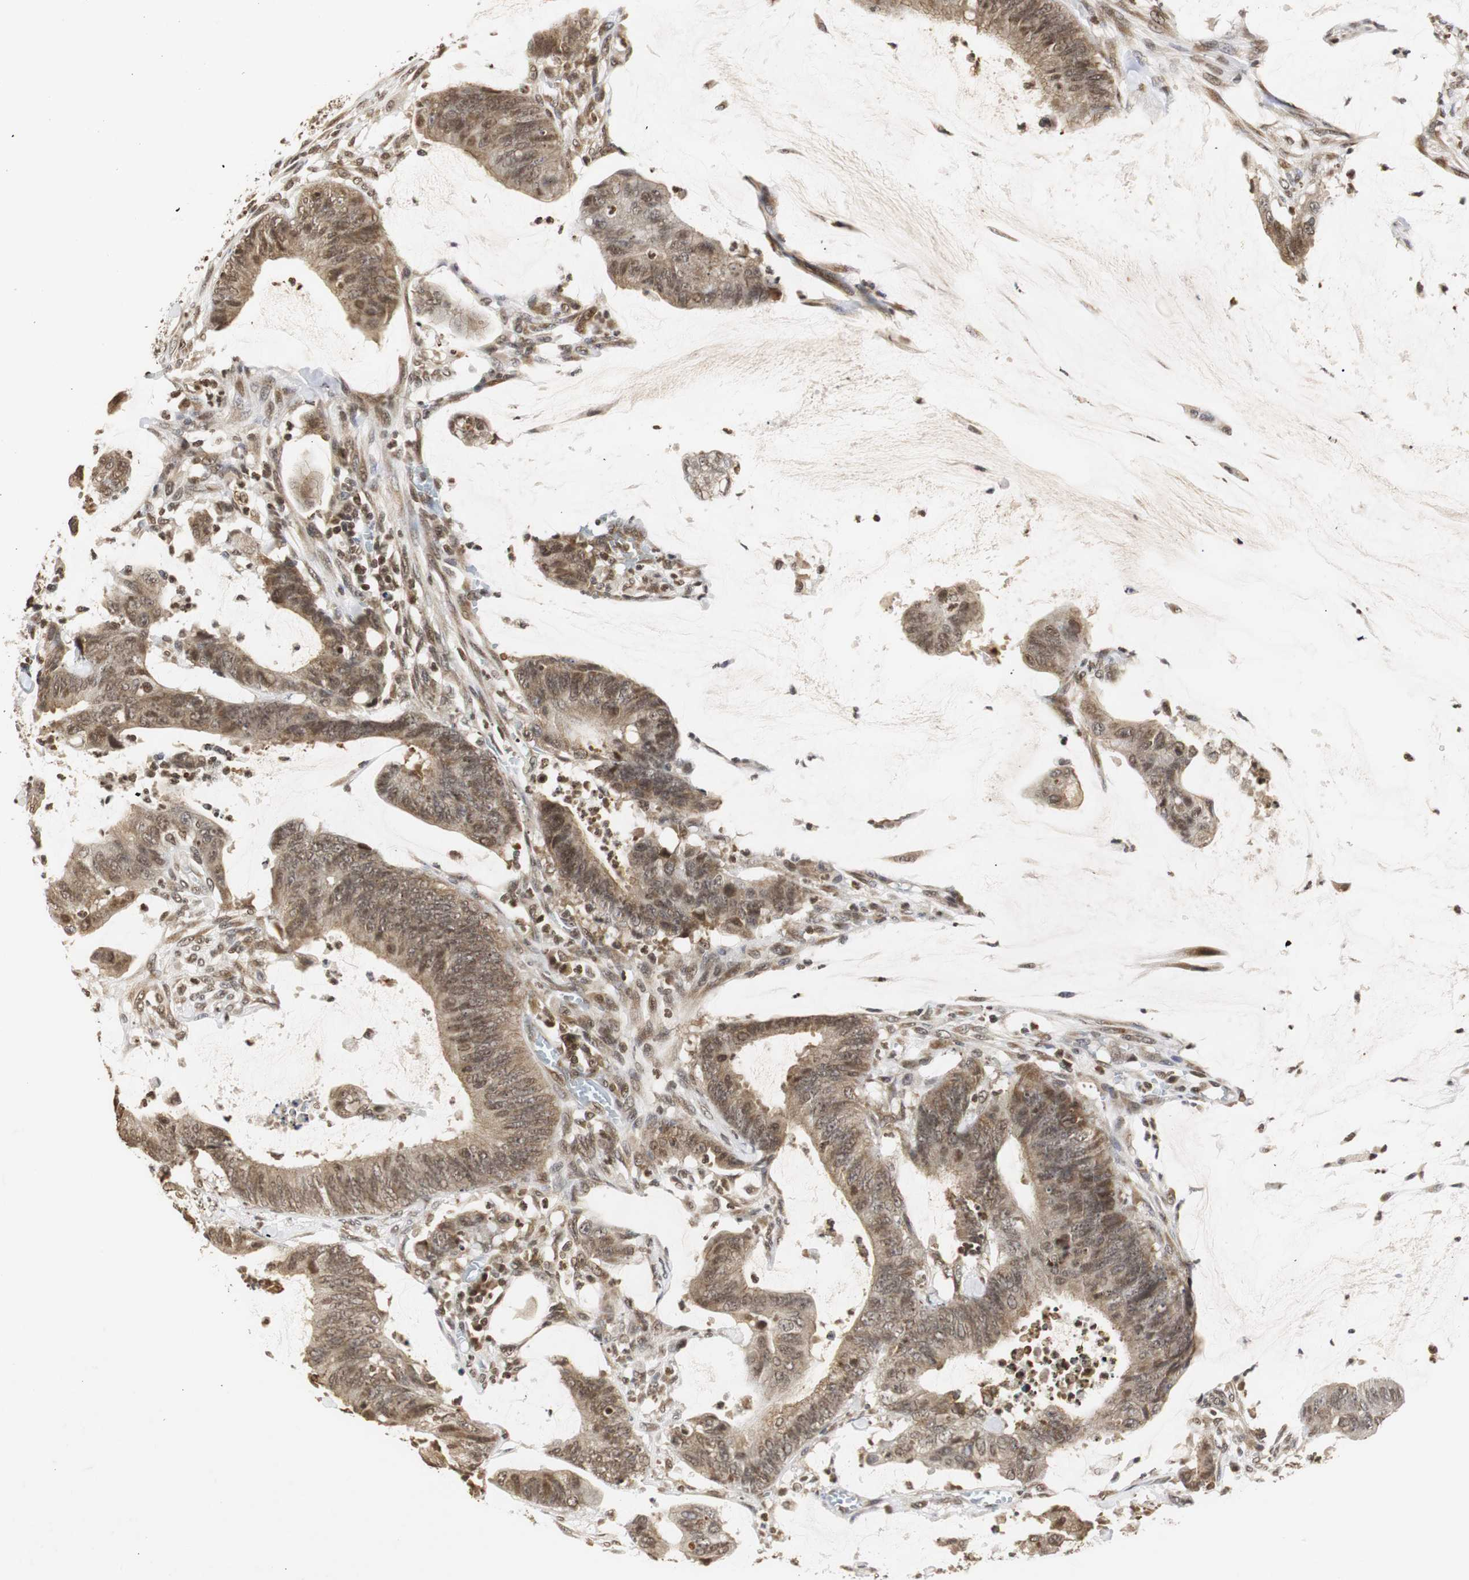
{"staining": {"intensity": "moderate", "quantity": ">75%", "location": "cytoplasmic/membranous,nuclear"}, "tissue": "colorectal cancer", "cell_type": "Tumor cells", "image_type": "cancer", "snomed": [{"axis": "morphology", "description": "Adenocarcinoma, NOS"}, {"axis": "topography", "description": "Rectum"}], "caption": "Adenocarcinoma (colorectal) tissue exhibits moderate cytoplasmic/membranous and nuclear expression in approximately >75% of tumor cells", "gene": "ZFC3H1", "patient": {"sex": "female", "age": 66}}